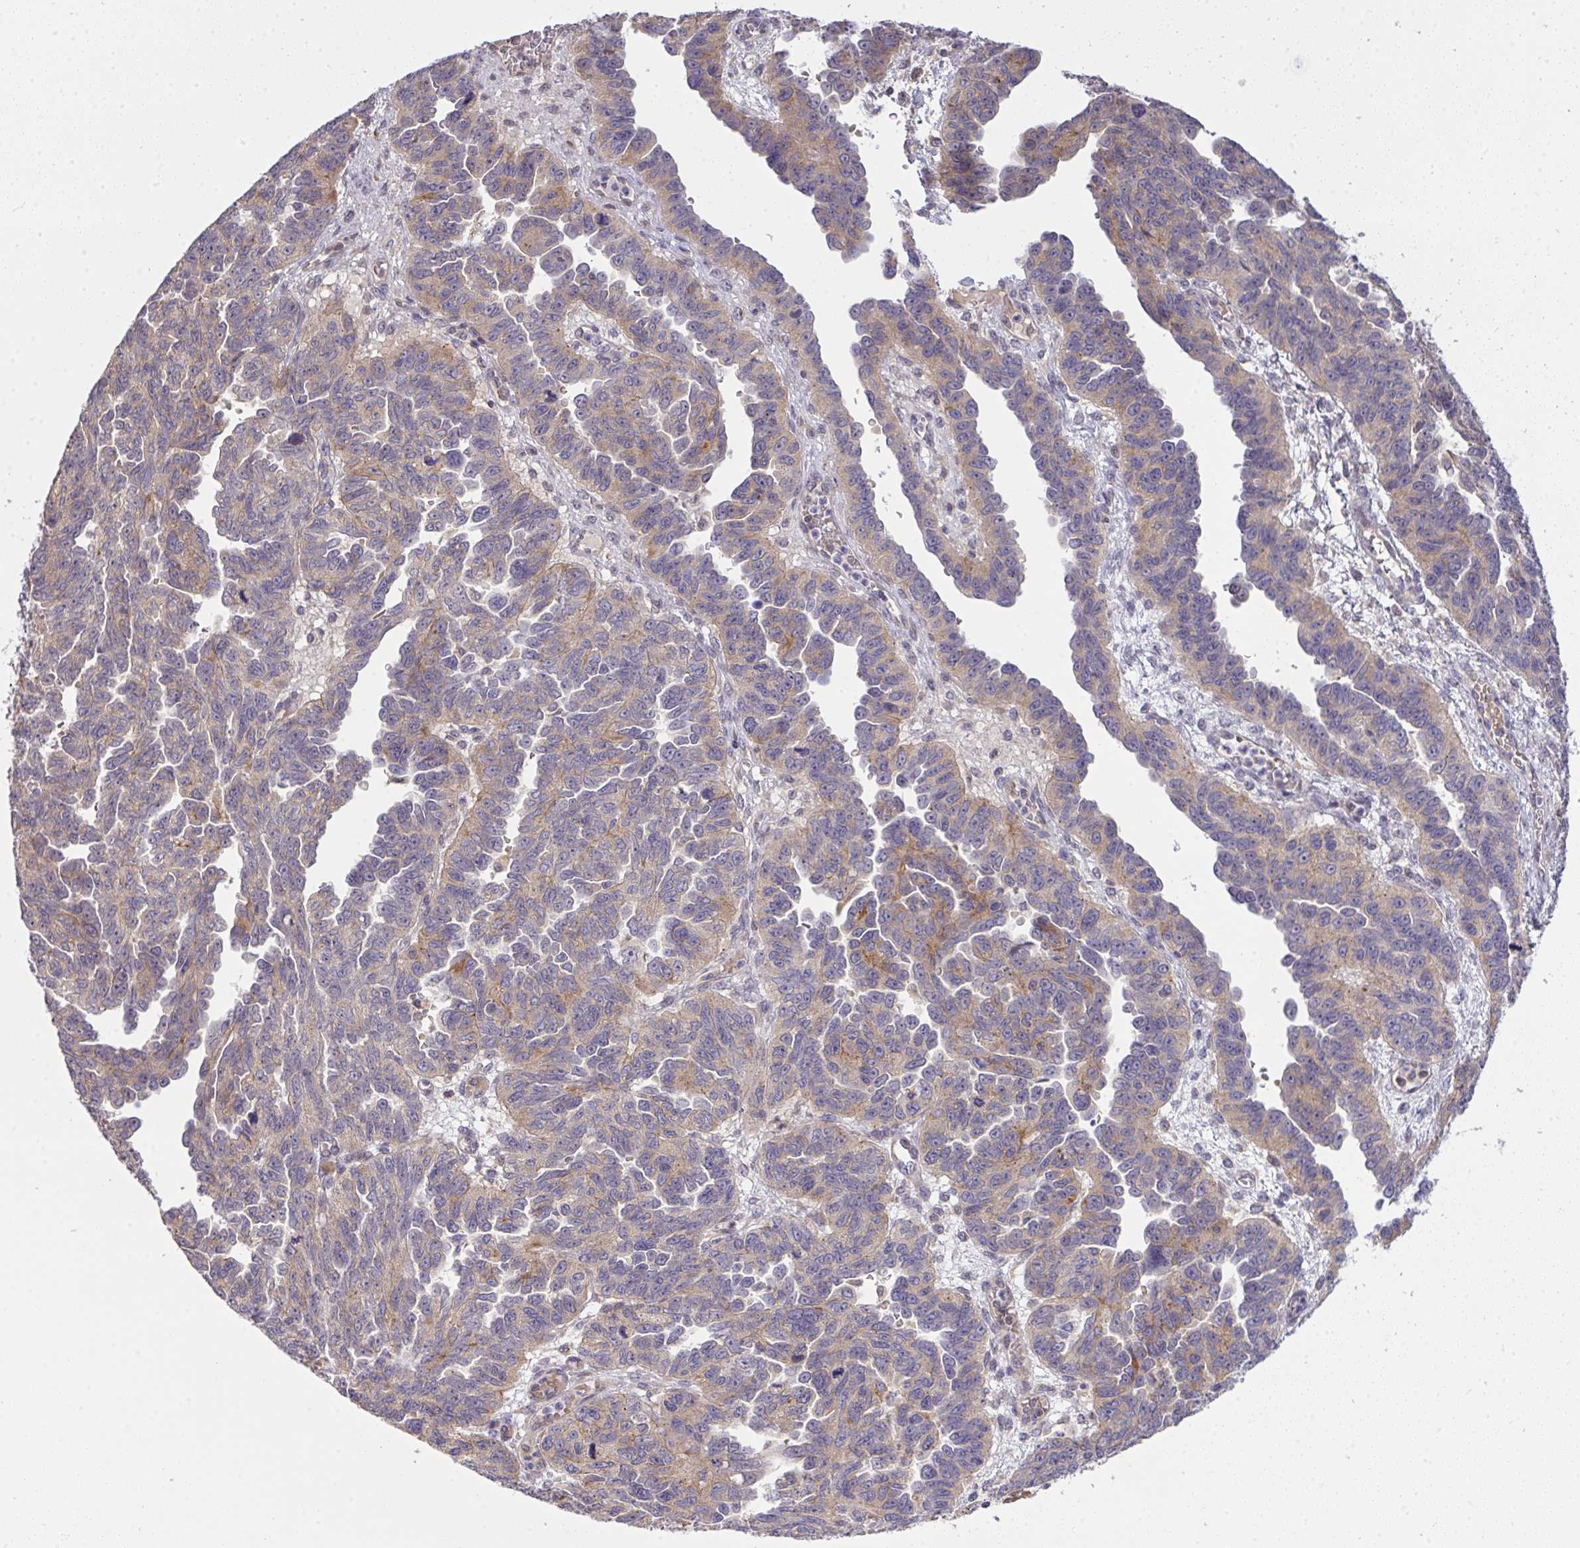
{"staining": {"intensity": "weak", "quantity": "25%-75%", "location": "cytoplasmic/membranous"}, "tissue": "ovarian cancer", "cell_type": "Tumor cells", "image_type": "cancer", "snomed": [{"axis": "morphology", "description": "Cystadenocarcinoma, serous, NOS"}, {"axis": "topography", "description": "Ovary"}], "caption": "Ovarian cancer stained for a protein shows weak cytoplasmic/membranous positivity in tumor cells.", "gene": "SLC9A6", "patient": {"sex": "female", "age": 64}}